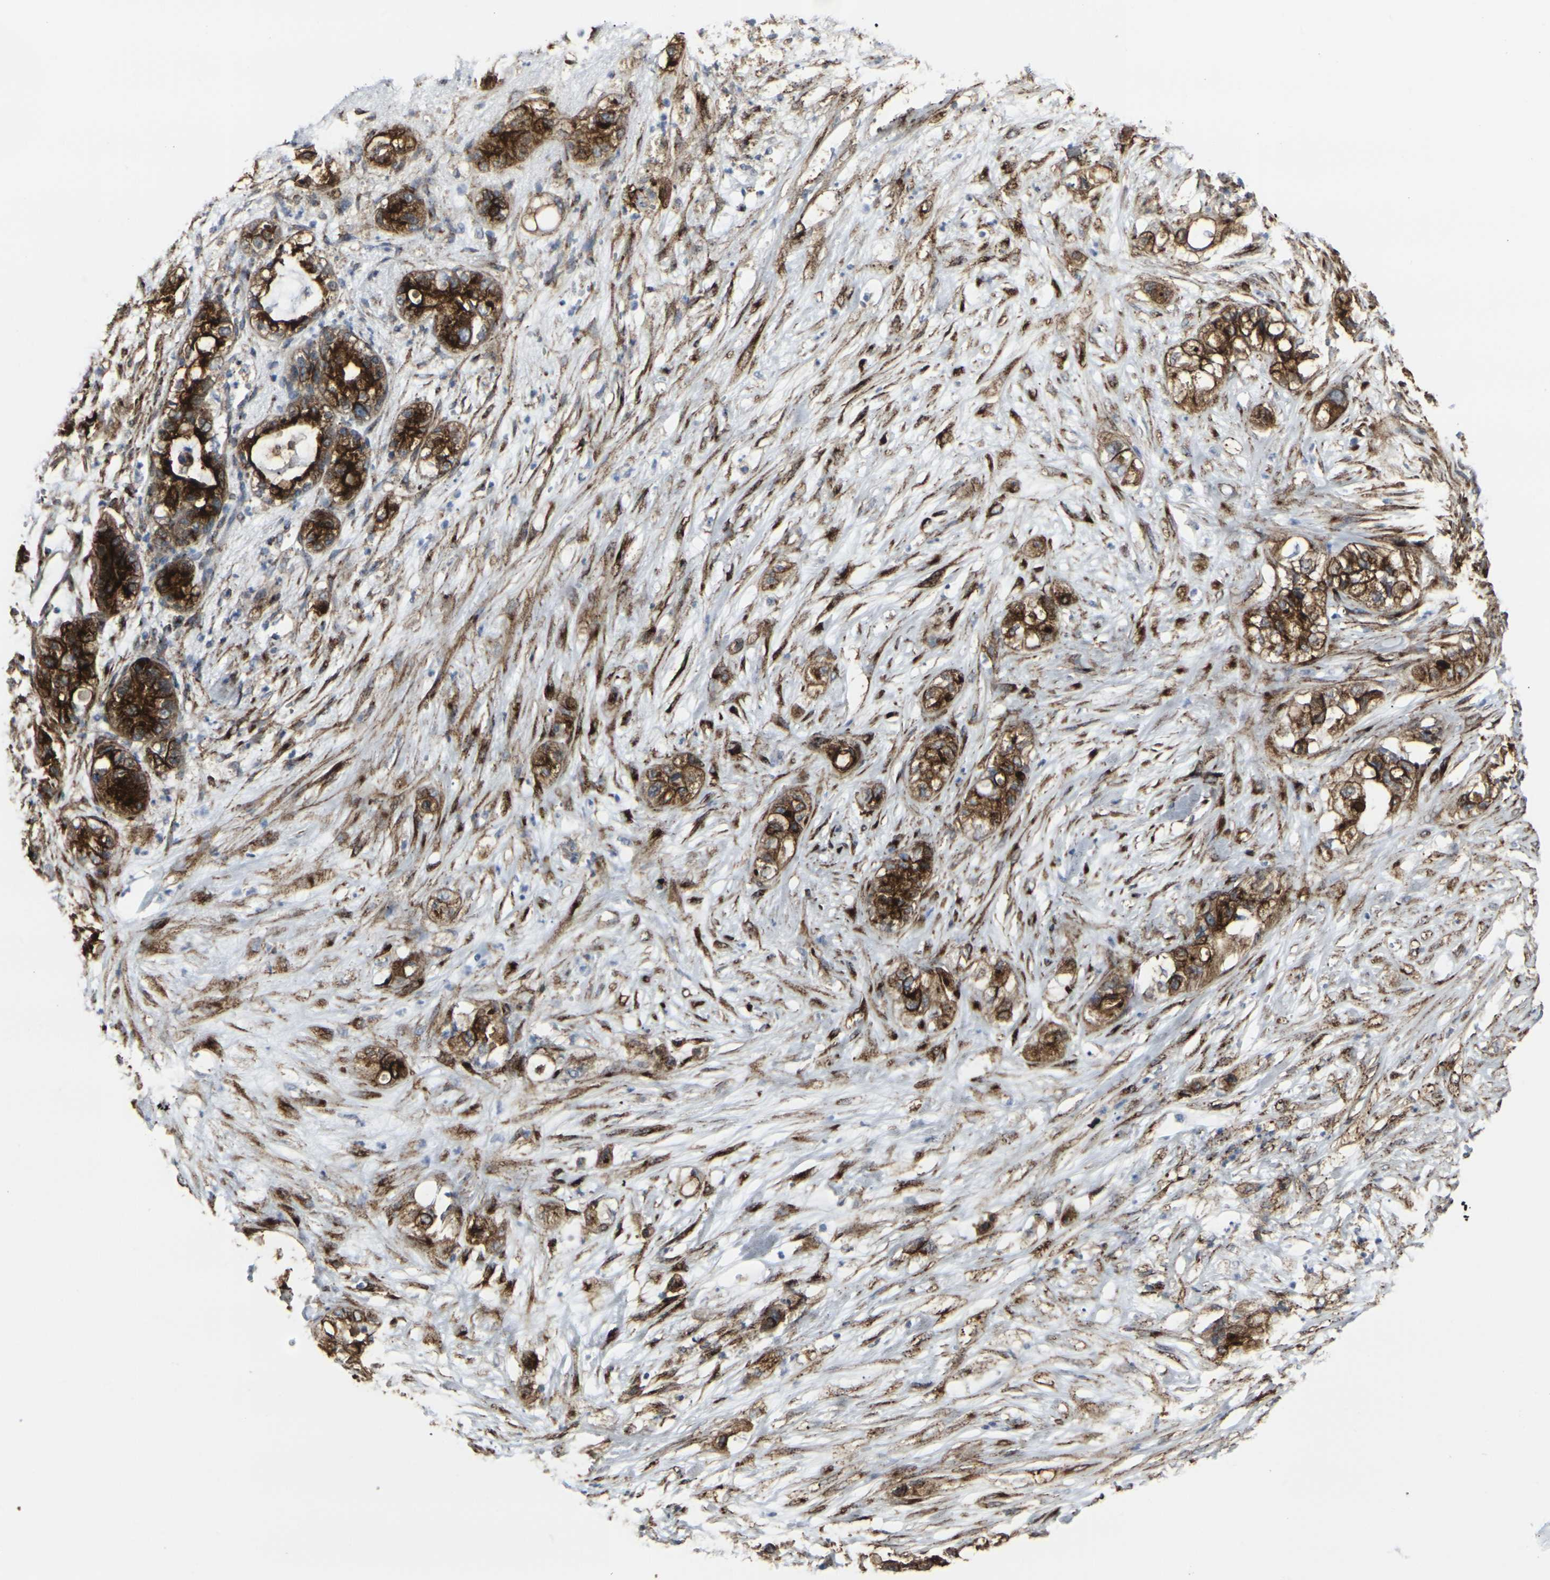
{"staining": {"intensity": "strong", "quantity": ">75%", "location": "cytoplasmic/membranous"}, "tissue": "pancreatic cancer", "cell_type": "Tumor cells", "image_type": "cancer", "snomed": [{"axis": "morphology", "description": "Adenocarcinoma, NOS"}, {"axis": "topography", "description": "Pancreas"}], "caption": "An immunohistochemistry (IHC) histopathology image of tumor tissue is shown. Protein staining in brown shows strong cytoplasmic/membranous positivity in pancreatic adenocarcinoma within tumor cells.", "gene": "MYOF", "patient": {"sex": "female", "age": 78}}